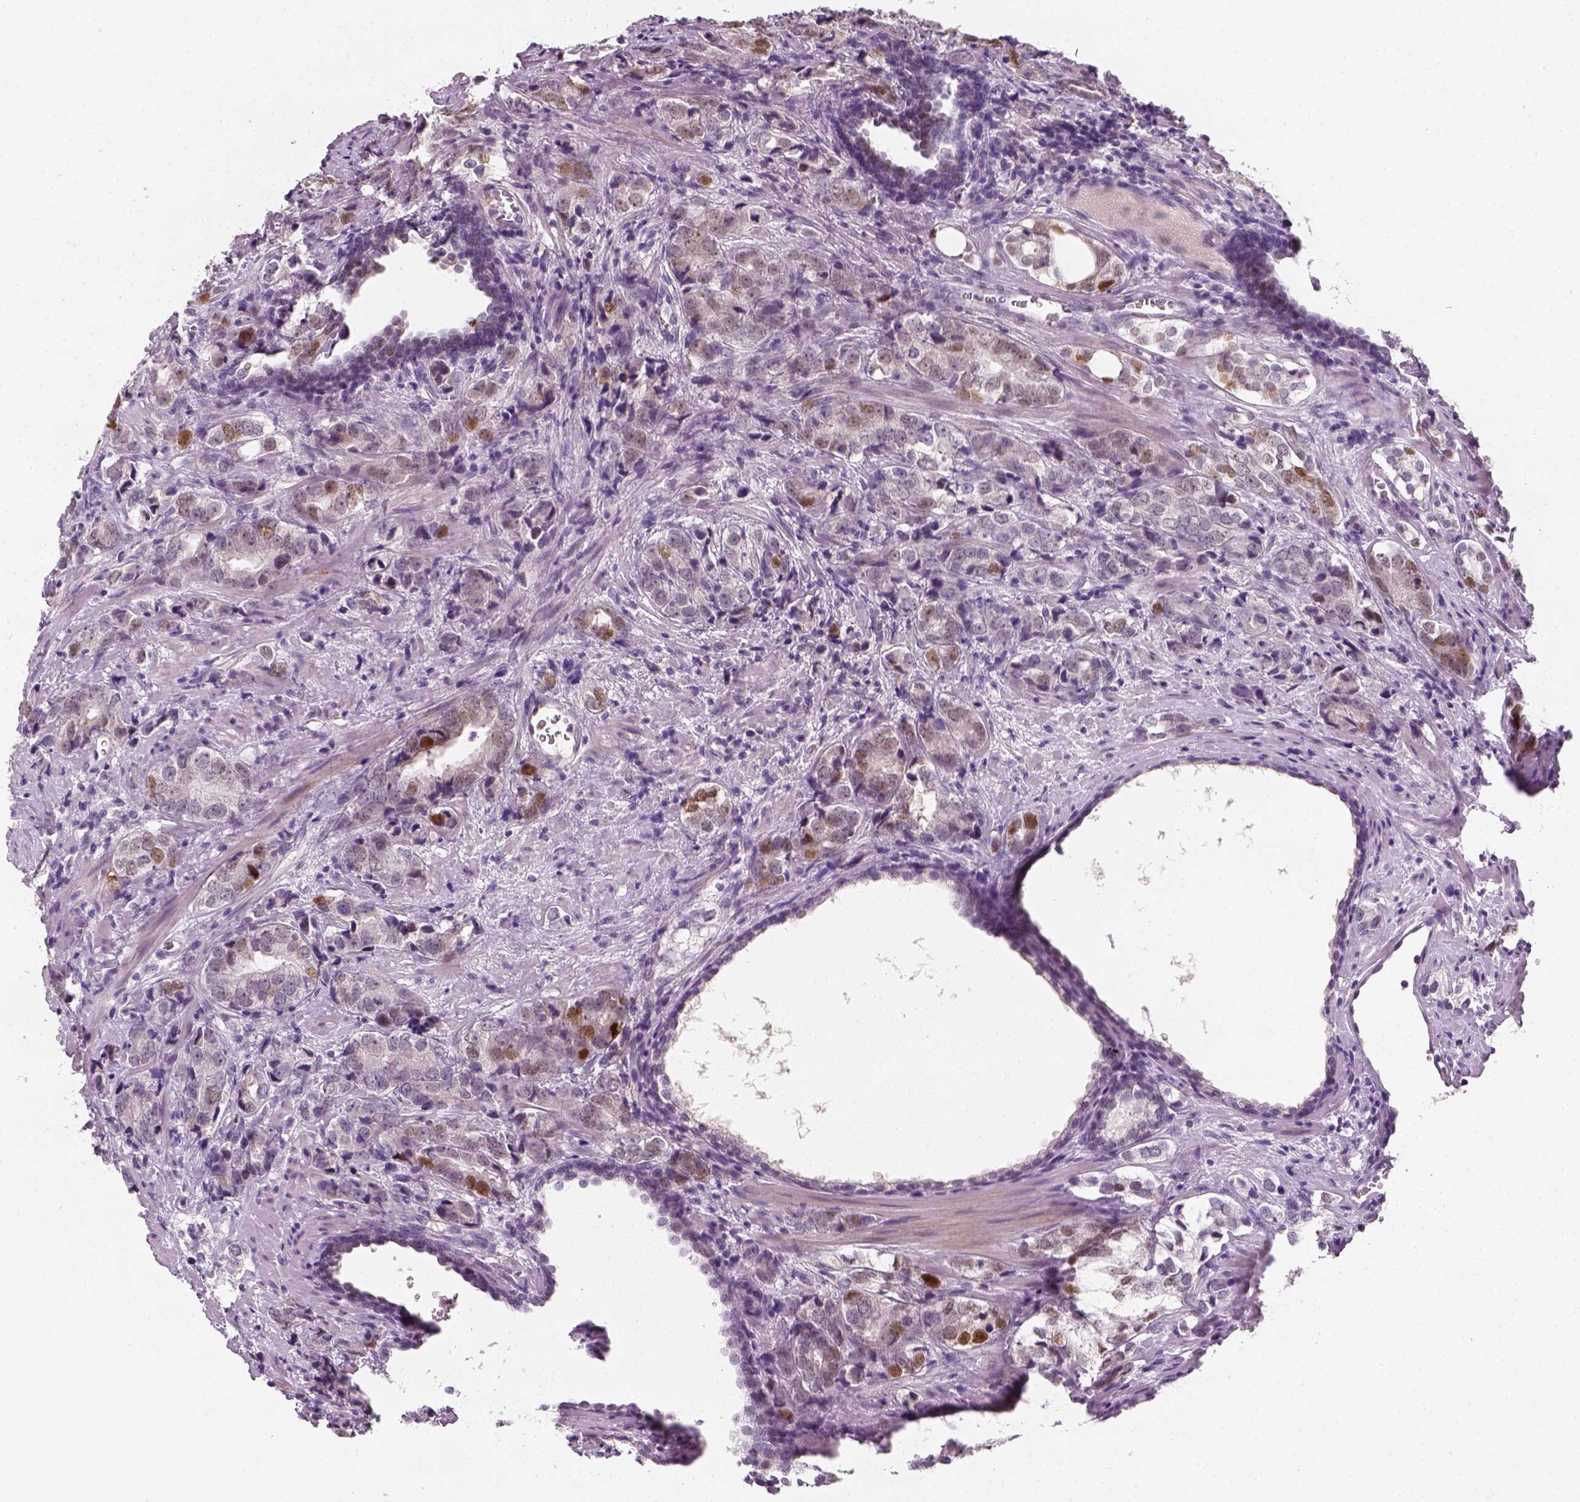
{"staining": {"intensity": "weak", "quantity": "<25%", "location": "nuclear"}, "tissue": "prostate cancer", "cell_type": "Tumor cells", "image_type": "cancer", "snomed": [{"axis": "morphology", "description": "Adenocarcinoma, NOS"}, {"axis": "topography", "description": "Prostate and seminal vesicle, NOS"}], "caption": "Adenocarcinoma (prostate) stained for a protein using immunohistochemistry (IHC) exhibits no staining tumor cells.", "gene": "TP53", "patient": {"sex": "male", "age": 63}}